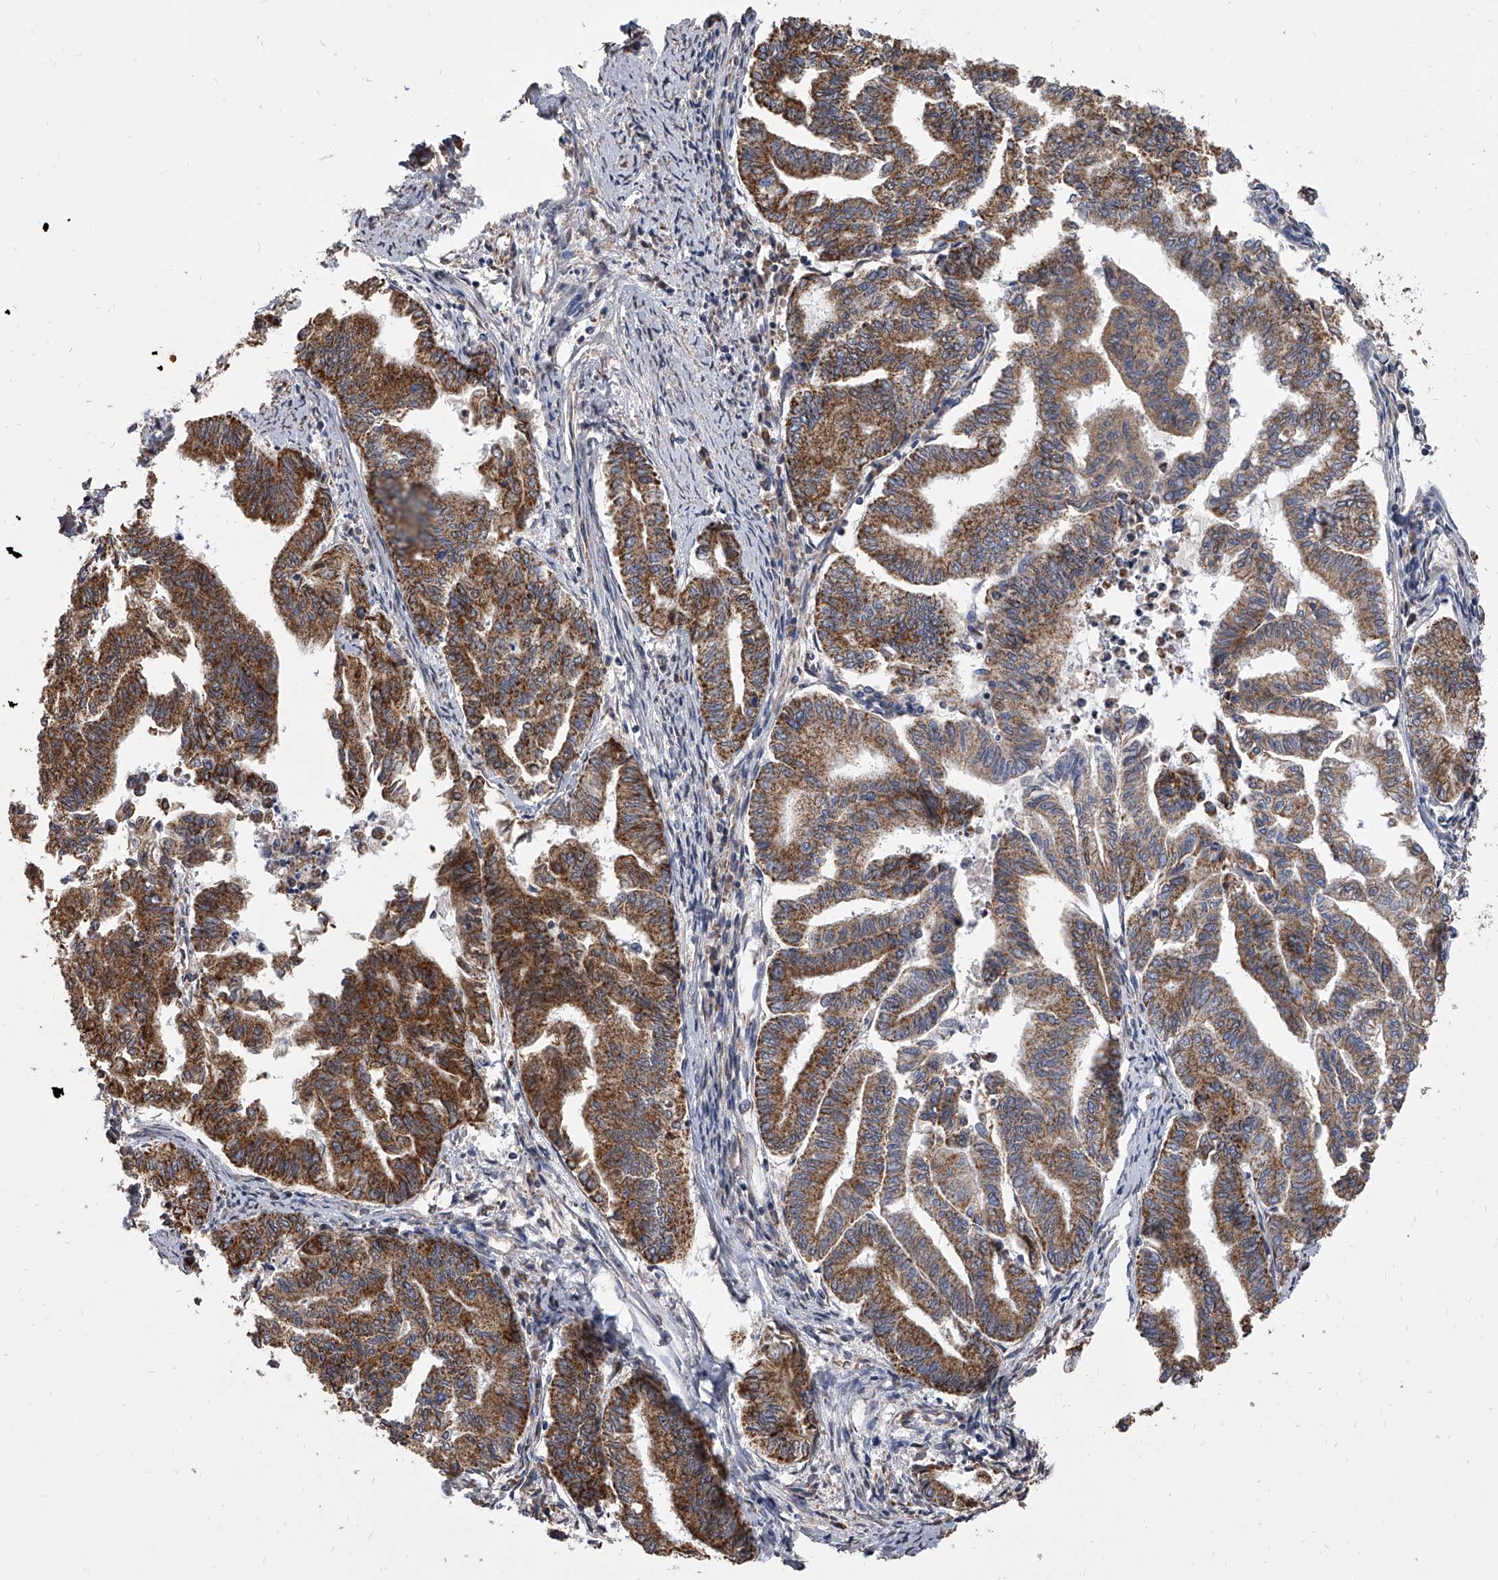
{"staining": {"intensity": "strong", "quantity": ">75%", "location": "cytoplasmic/membranous"}, "tissue": "endometrial cancer", "cell_type": "Tumor cells", "image_type": "cancer", "snomed": [{"axis": "morphology", "description": "Adenocarcinoma, NOS"}, {"axis": "topography", "description": "Endometrium"}], "caption": "High-power microscopy captured an immunohistochemistry photomicrograph of adenocarcinoma (endometrial), revealing strong cytoplasmic/membranous positivity in about >75% of tumor cells.", "gene": "MRPL28", "patient": {"sex": "female", "age": 79}}